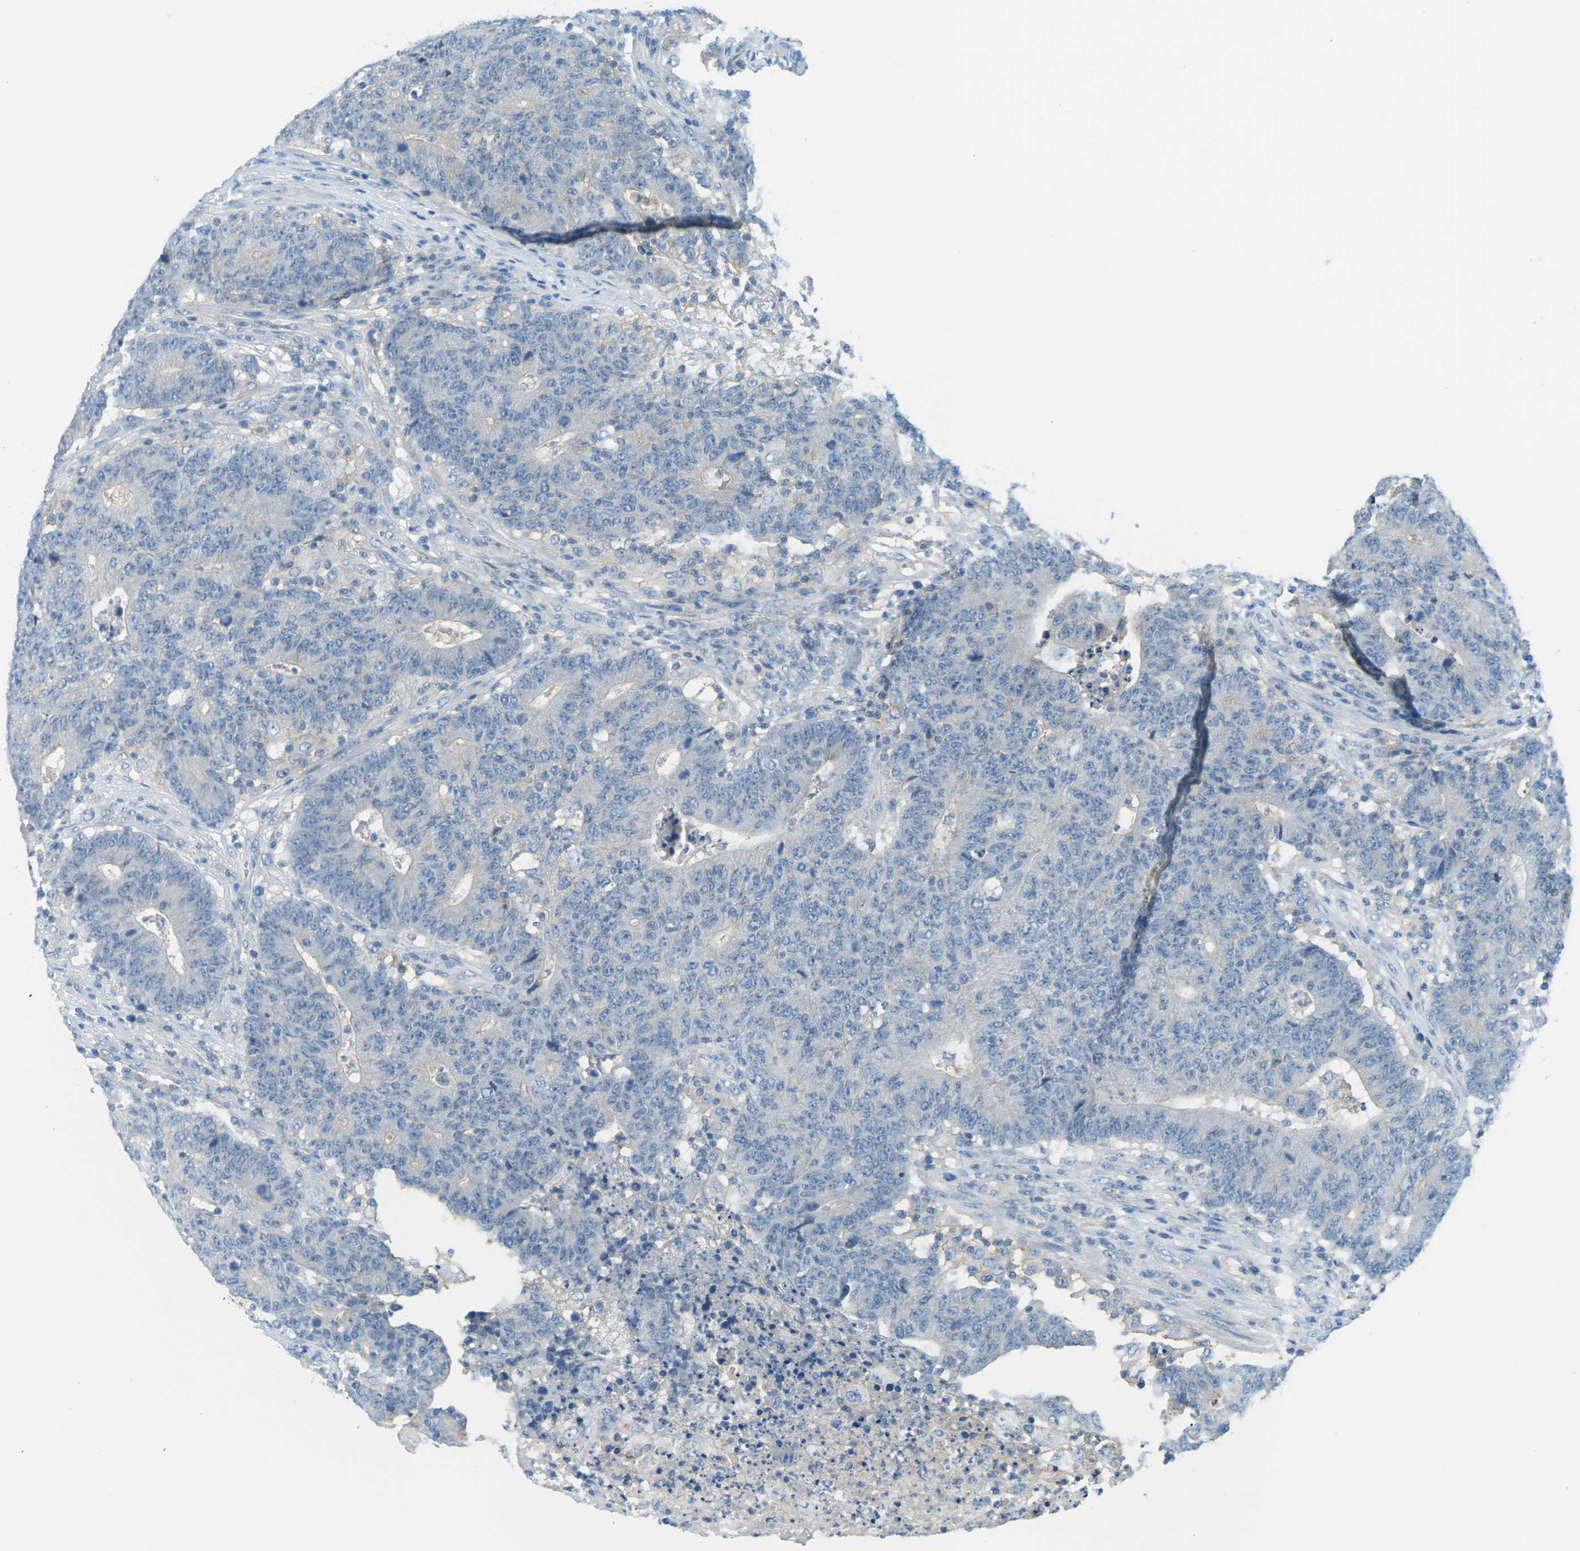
{"staining": {"intensity": "negative", "quantity": "none", "location": "none"}, "tissue": "colorectal cancer", "cell_type": "Tumor cells", "image_type": "cancer", "snomed": [{"axis": "morphology", "description": "Normal tissue, NOS"}, {"axis": "morphology", "description": "Adenocarcinoma, NOS"}, {"axis": "topography", "description": "Colon"}], "caption": "DAB immunohistochemical staining of human colorectal cancer displays no significant staining in tumor cells.", "gene": "CD47", "patient": {"sex": "female", "age": 75}}